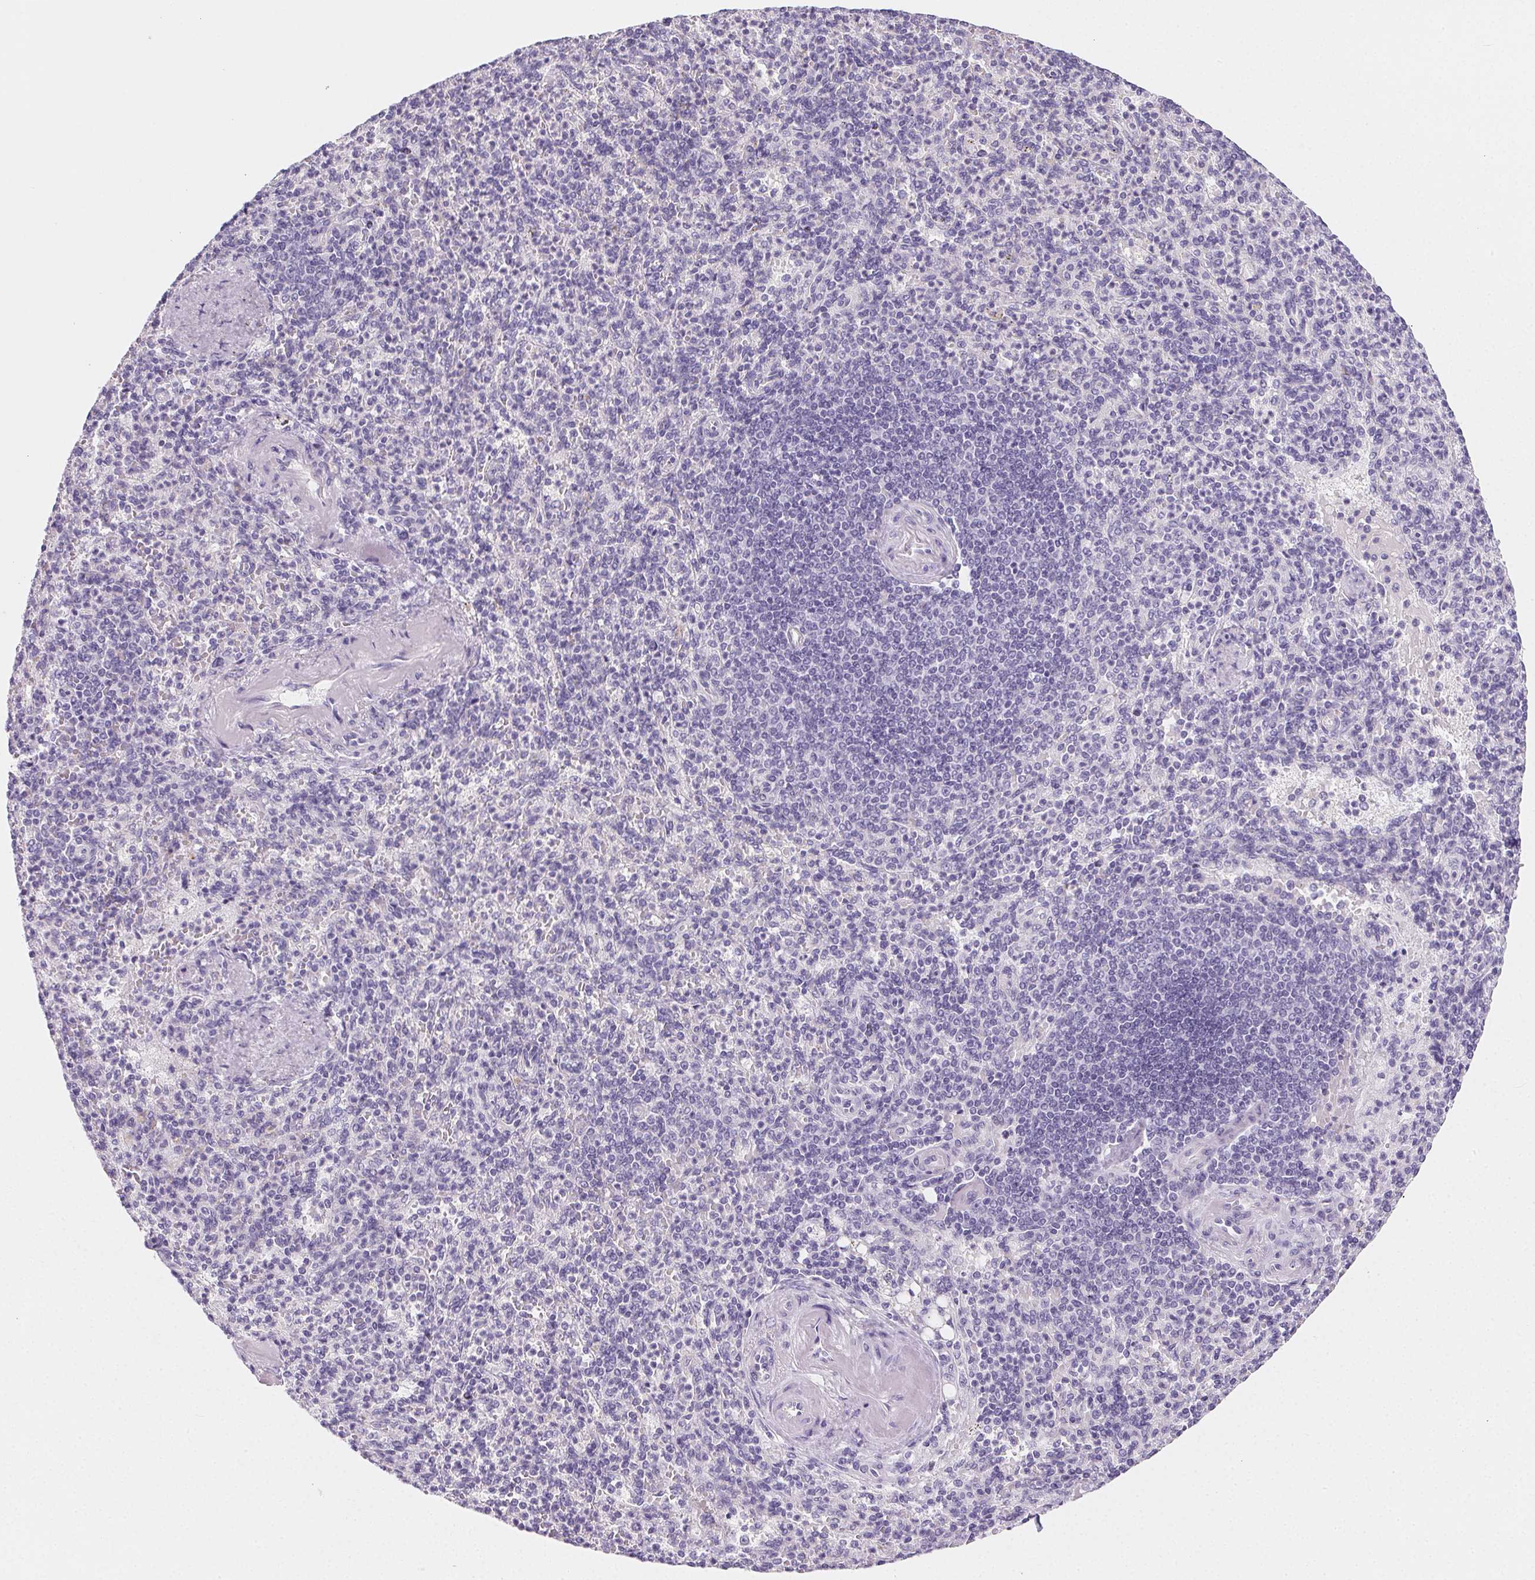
{"staining": {"intensity": "negative", "quantity": "none", "location": "none"}, "tissue": "spleen", "cell_type": "Cells in red pulp", "image_type": "normal", "snomed": [{"axis": "morphology", "description": "Normal tissue, NOS"}, {"axis": "topography", "description": "Spleen"}], "caption": "Photomicrograph shows no significant protein expression in cells in red pulp of unremarkable spleen. (Immunohistochemistry (ihc), brightfield microscopy, high magnification).", "gene": "PRSS1", "patient": {"sex": "female", "age": 74}}